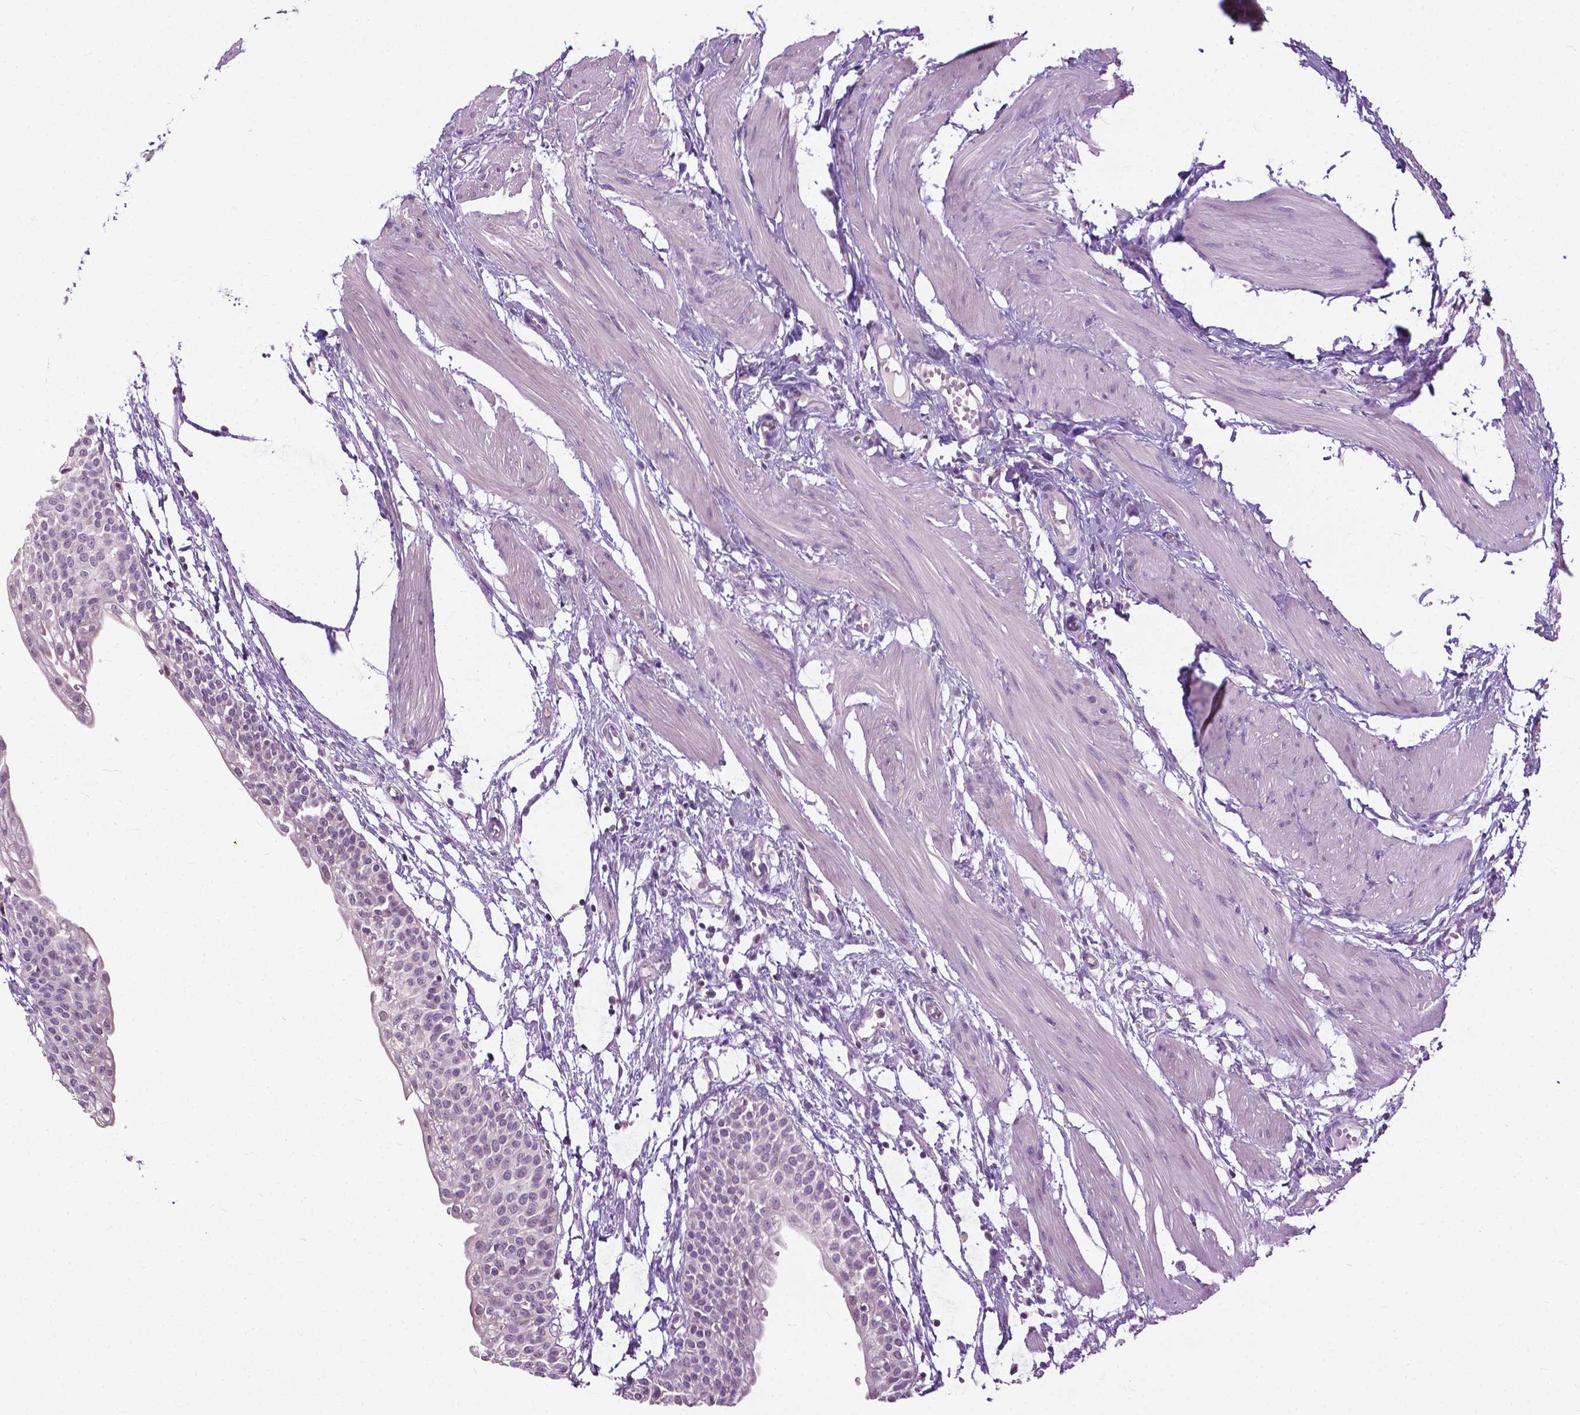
{"staining": {"intensity": "negative", "quantity": "none", "location": "none"}, "tissue": "urinary bladder", "cell_type": "Urothelial cells", "image_type": "normal", "snomed": [{"axis": "morphology", "description": "Normal tissue, NOS"}, {"axis": "topography", "description": "Urinary bladder"}, {"axis": "topography", "description": "Peripheral nerve tissue"}], "caption": "Urinary bladder stained for a protein using IHC exhibits no expression urothelial cells.", "gene": "TTC9B", "patient": {"sex": "male", "age": 55}}